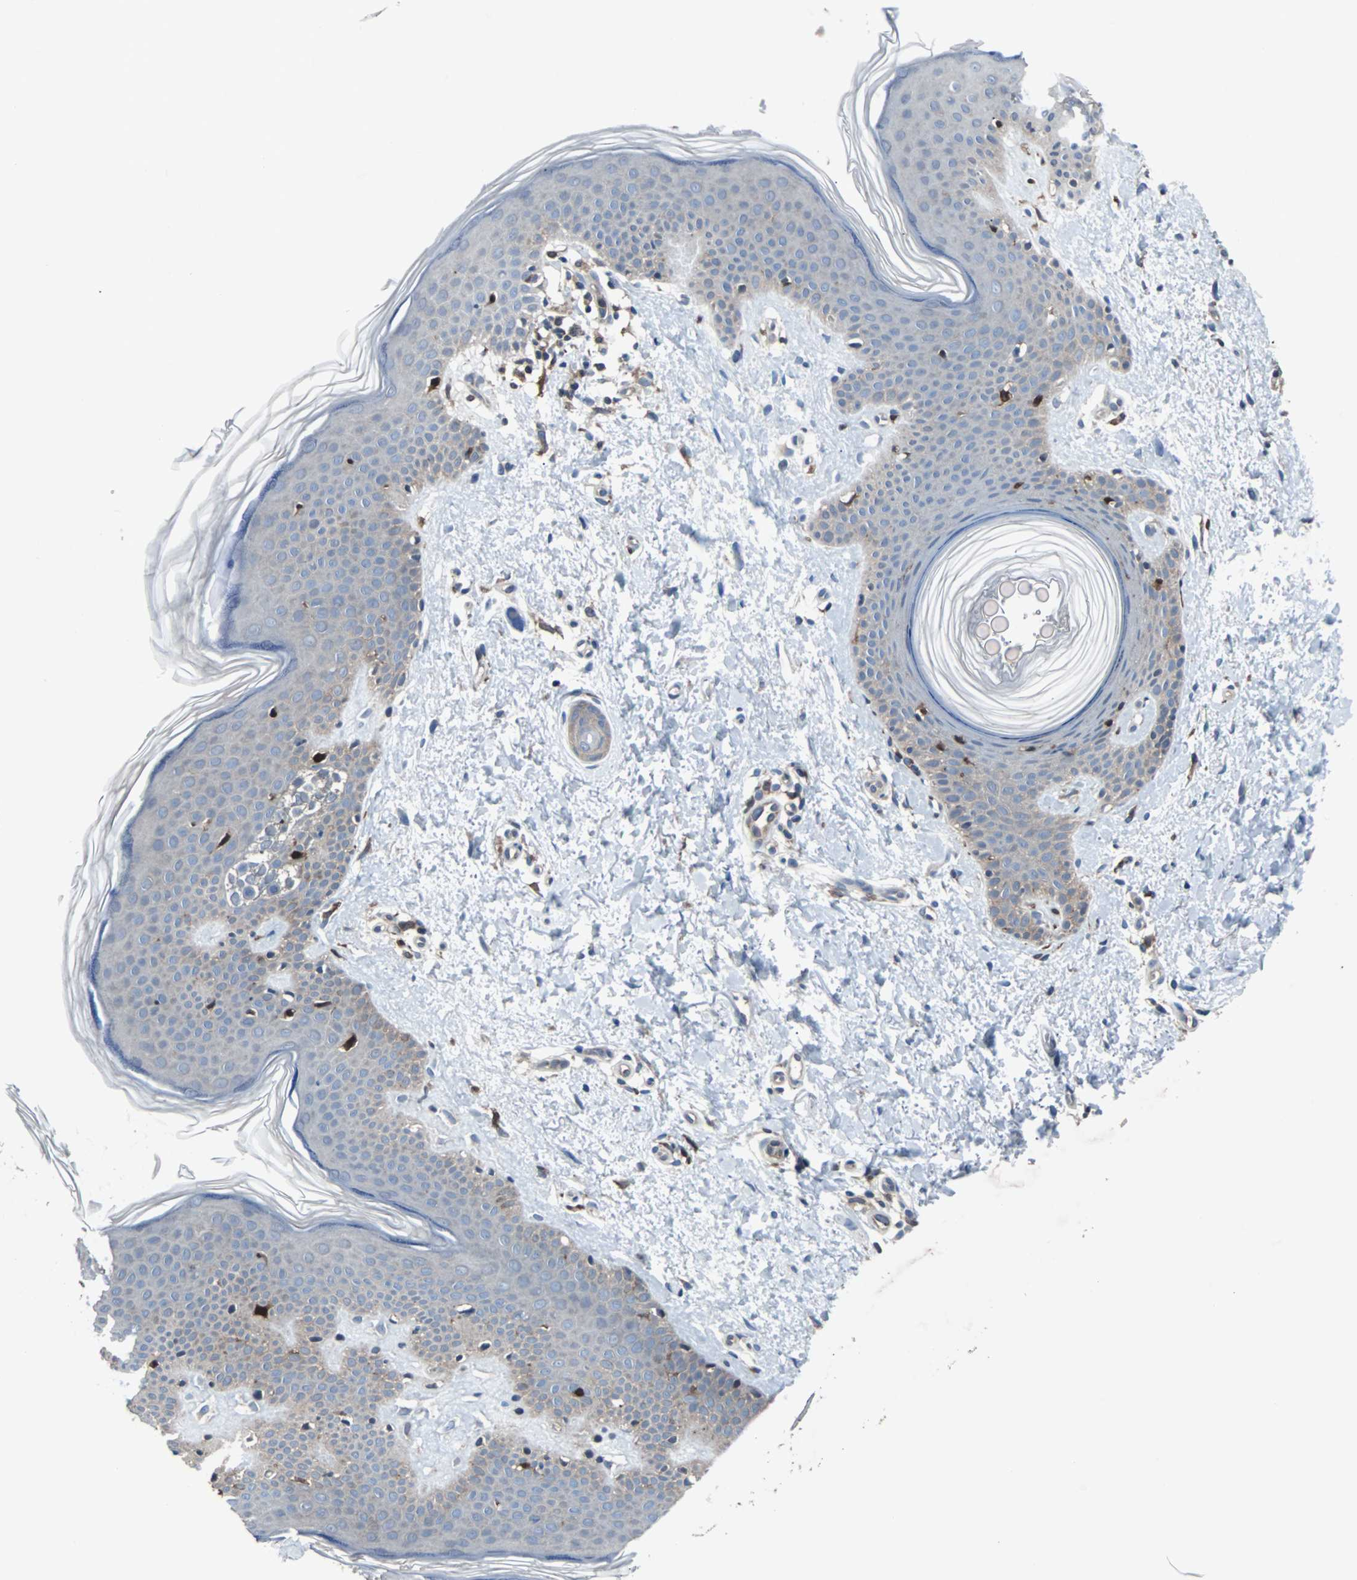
{"staining": {"intensity": "negative", "quantity": "none", "location": "none"}, "tissue": "skin", "cell_type": "Fibroblasts", "image_type": "normal", "snomed": [{"axis": "morphology", "description": "Normal tissue, NOS"}, {"axis": "topography", "description": "Skin"}], "caption": "A high-resolution histopathology image shows IHC staining of unremarkable skin, which reveals no significant positivity in fibroblasts. (Stains: DAB (3,3'-diaminobenzidine) immunohistochemistry (IHC) with hematoxylin counter stain, Microscopy: brightfield microscopy at high magnification).", "gene": "PAK1", "patient": {"sex": "female", "age": 56}}